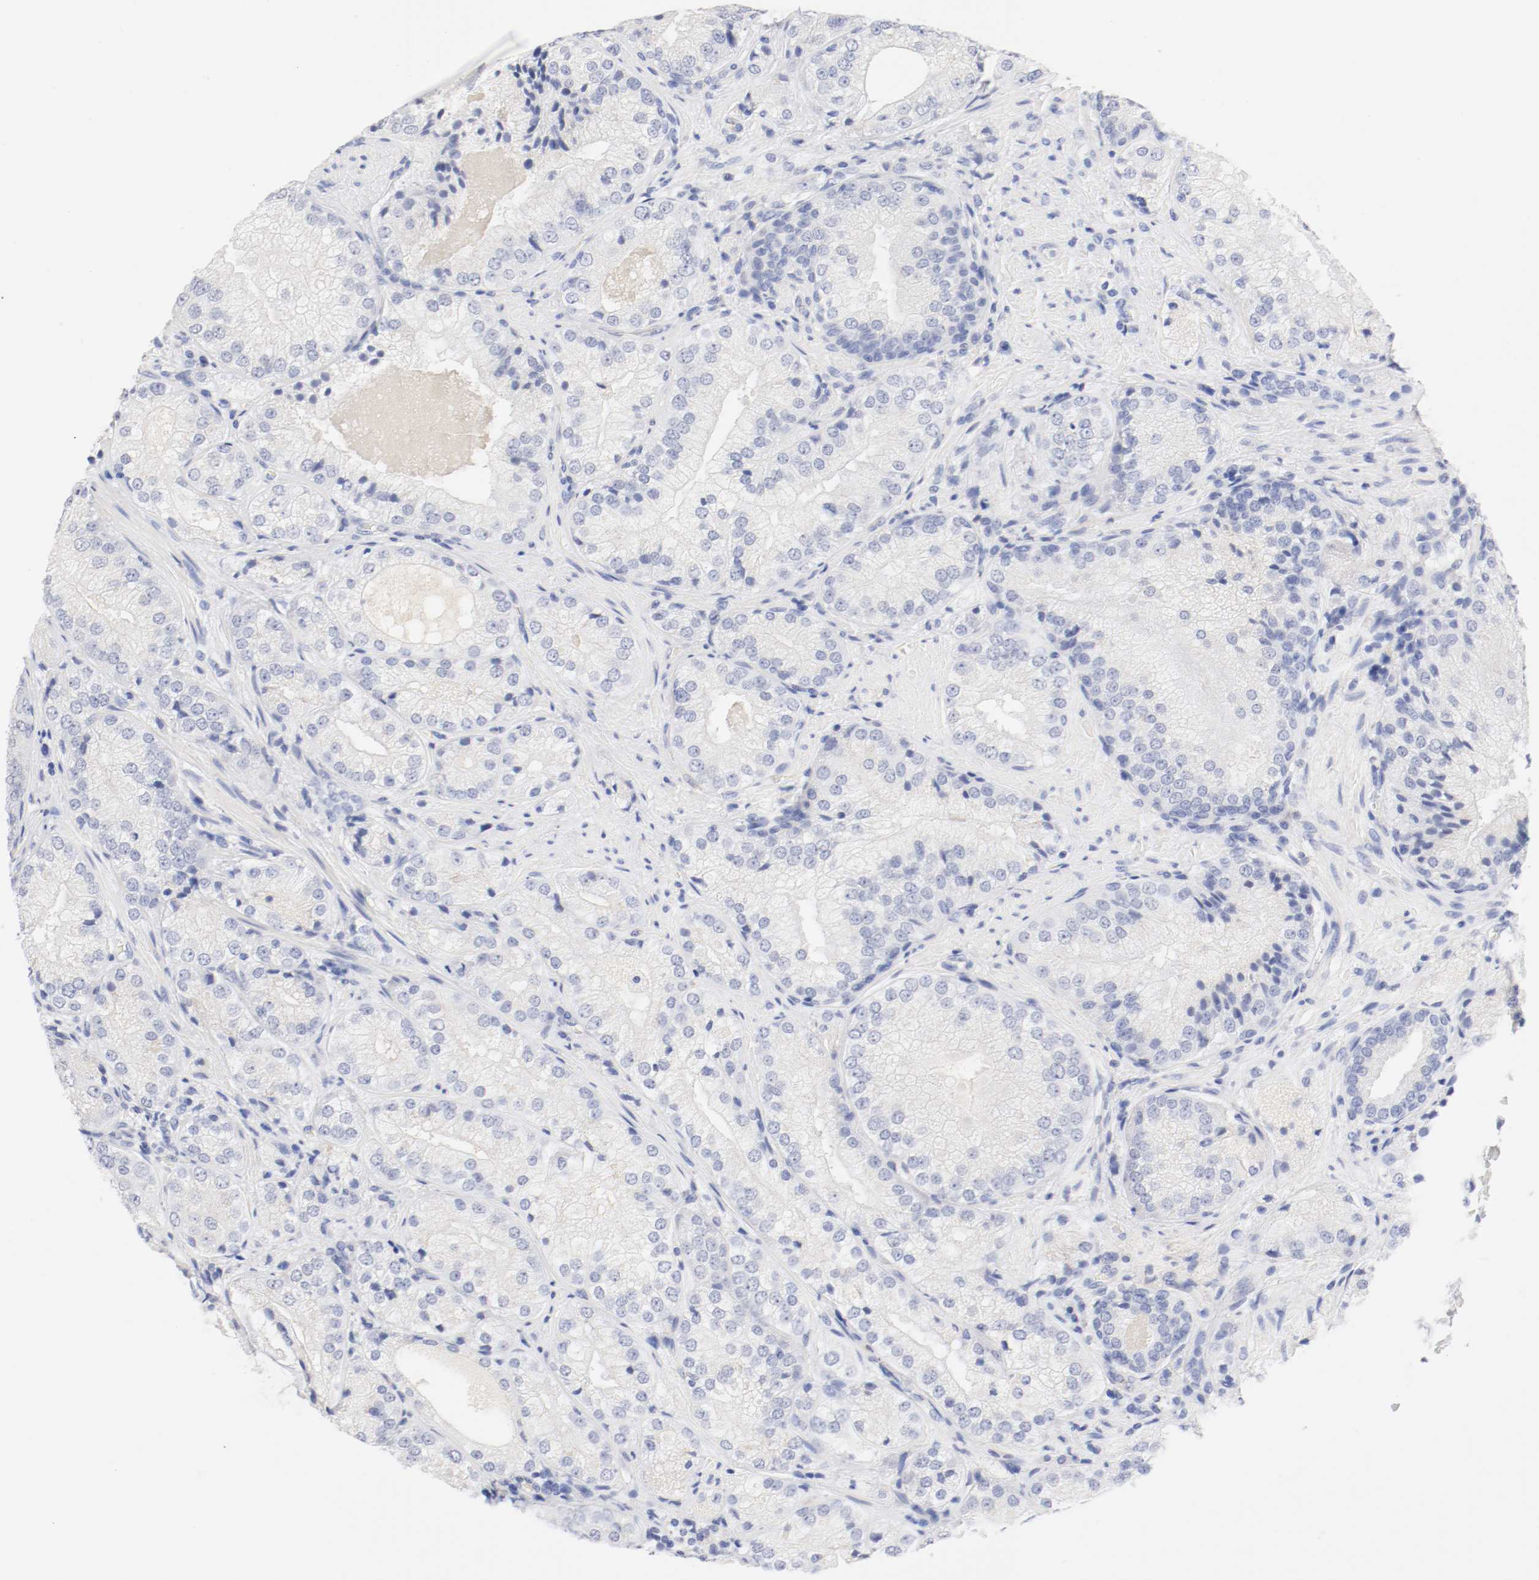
{"staining": {"intensity": "negative", "quantity": "none", "location": "none"}, "tissue": "prostate cancer", "cell_type": "Tumor cells", "image_type": "cancer", "snomed": [{"axis": "morphology", "description": "Adenocarcinoma, Low grade"}, {"axis": "topography", "description": "Prostate"}], "caption": "Immunohistochemistry (IHC) photomicrograph of human prostate low-grade adenocarcinoma stained for a protein (brown), which demonstrates no positivity in tumor cells.", "gene": "HOMER1", "patient": {"sex": "male", "age": 60}}